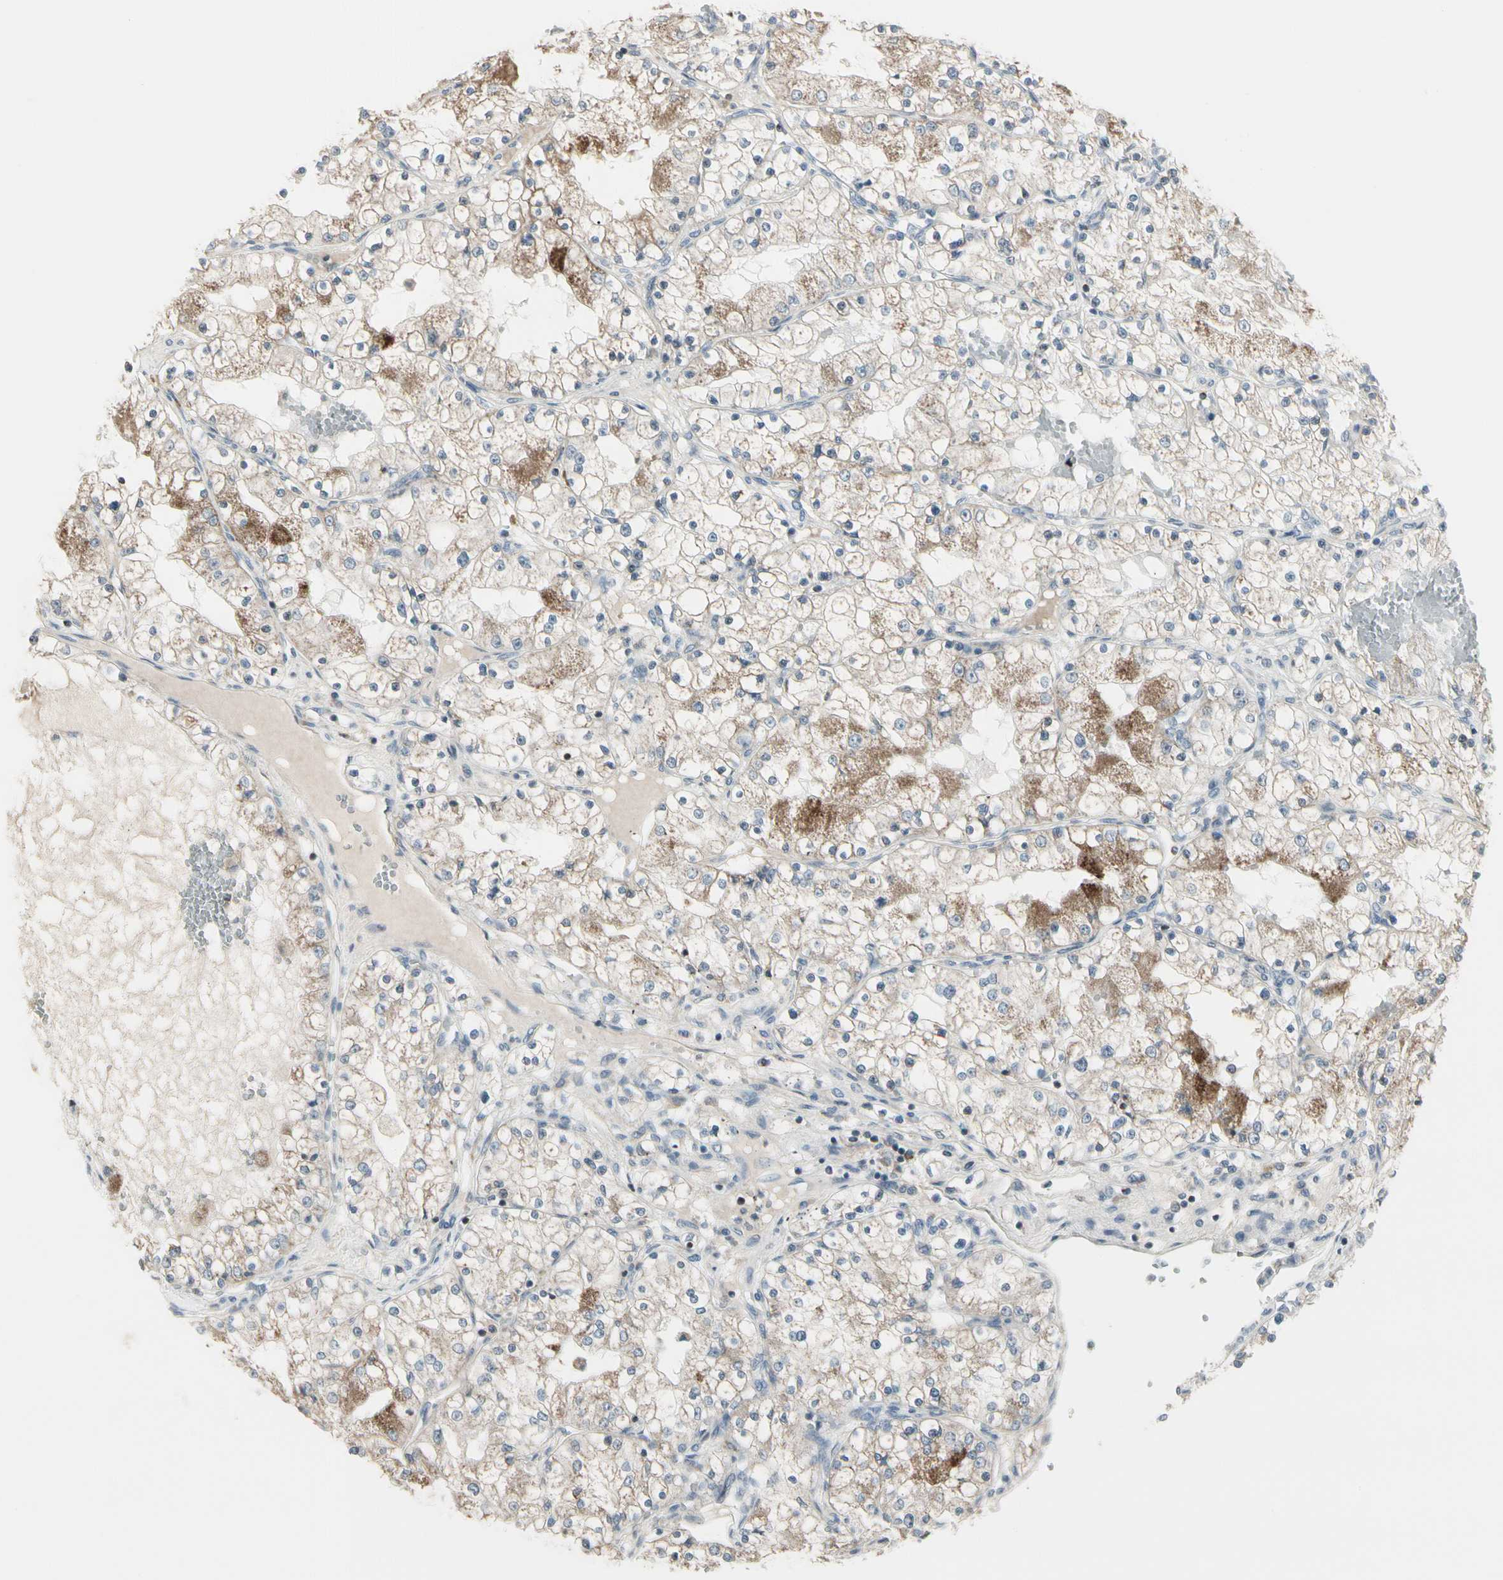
{"staining": {"intensity": "moderate", "quantity": "25%-75%", "location": "cytoplasmic/membranous"}, "tissue": "renal cancer", "cell_type": "Tumor cells", "image_type": "cancer", "snomed": [{"axis": "morphology", "description": "Adenocarcinoma, NOS"}, {"axis": "topography", "description": "Kidney"}], "caption": "About 25%-75% of tumor cells in renal cancer (adenocarcinoma) display moderate cytoplasmic/membranous protein staining as visualized by brown immunohistochemical staining.", "gene": "TMEM176A", "patient": {"sex": "male", "age": 68}}